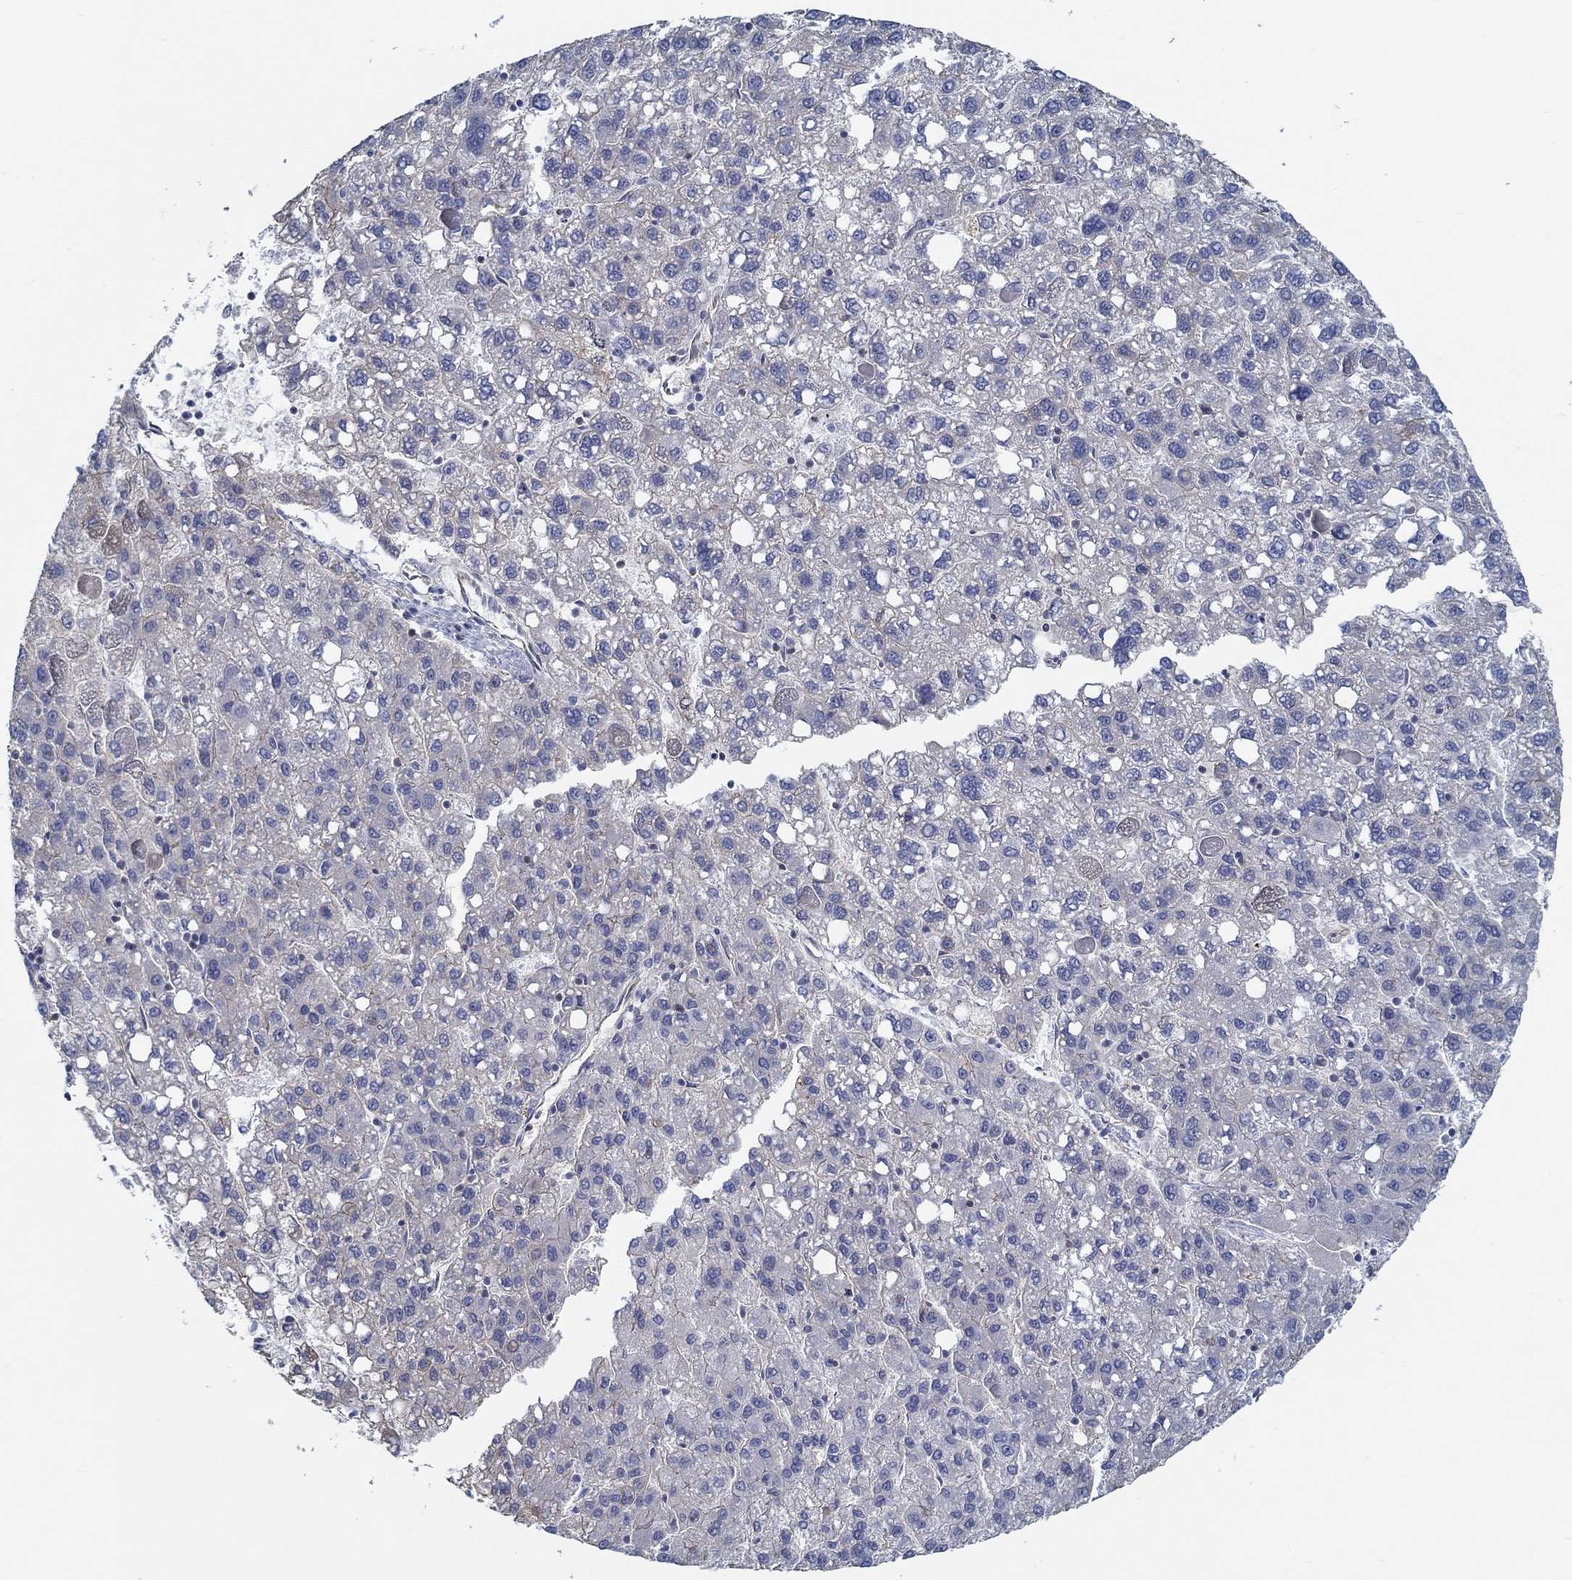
{"staining": {"intensity": "negative", "quantity": "none", "location": "none"}, "tissue": "liver cancer", "cell_type": "Tumor cells", "image_type": "cancer", "snomed": [{"axis": "morphology", "description": "Carcinoma, Hepatocellular, NOS"}, {"axis": "topography", "description": "Liver"}], "caption": "Hepatocellular carcinoma (liver) was stained to show a protein in brown. There is no significant positivity in tumor cells.", "gene": "BBOF1", "patient": {"sex": "female", "age": 82}}